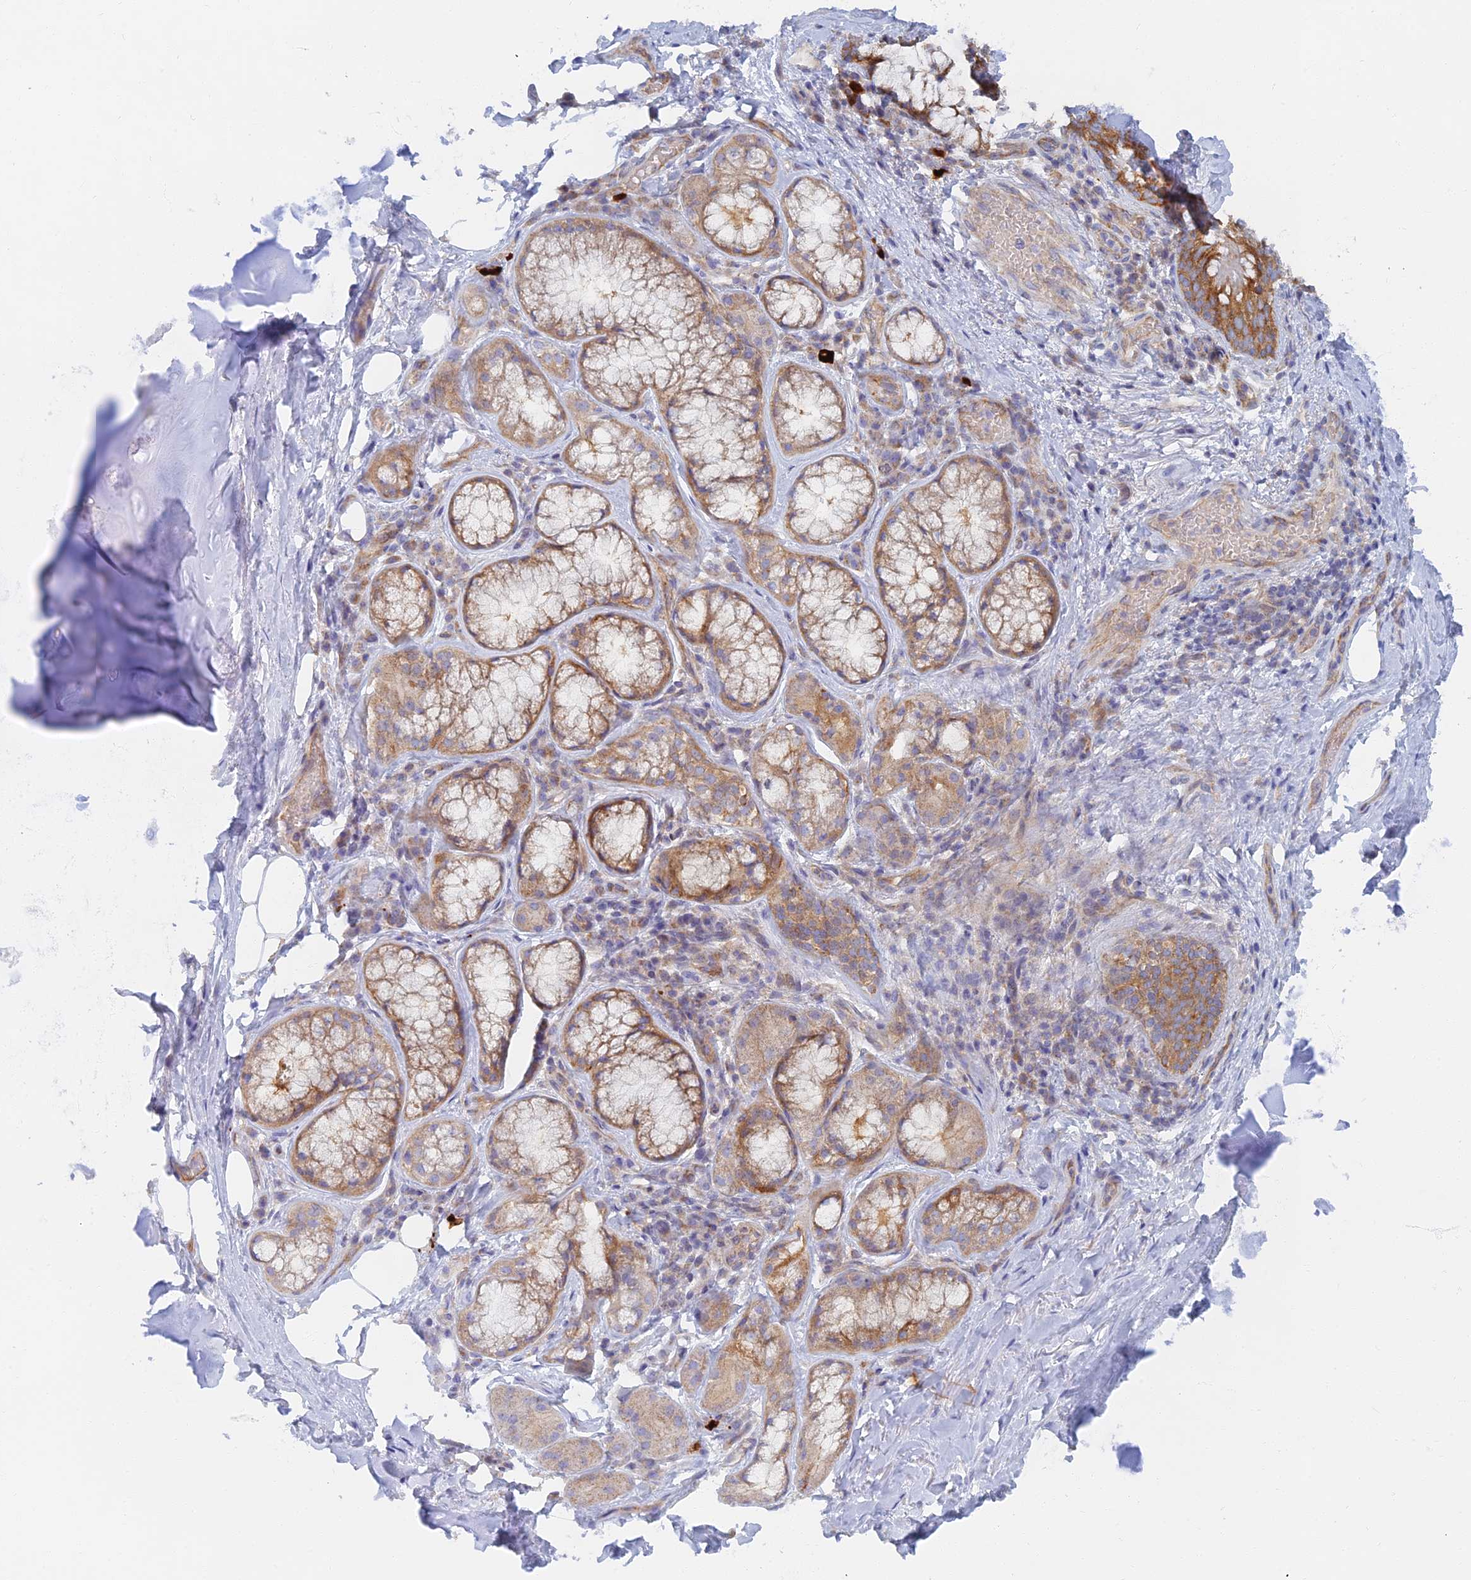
{"staining": {"intensity": "negative", "quantity": "none", "location": "none"}, "tissue": "soft tissue", "cell_type": "Fibroblasts", "image_type": "normal", "snomed": [{"axis": "morphology", "description": "Normal tissue, NOS"}, {"axis": "topography", "description": "Lymph node"}, {"axis": "topography", "description": "Cartilage tissue"}, {"axis": "topography", "description": "Bronchus"}], "caption": "The photomicrograph exhibits no staining of fibroblasts in unremarkable soft tissue.", "gene": "TMEM44", "patient": {"sex": "male", "age": 63}}